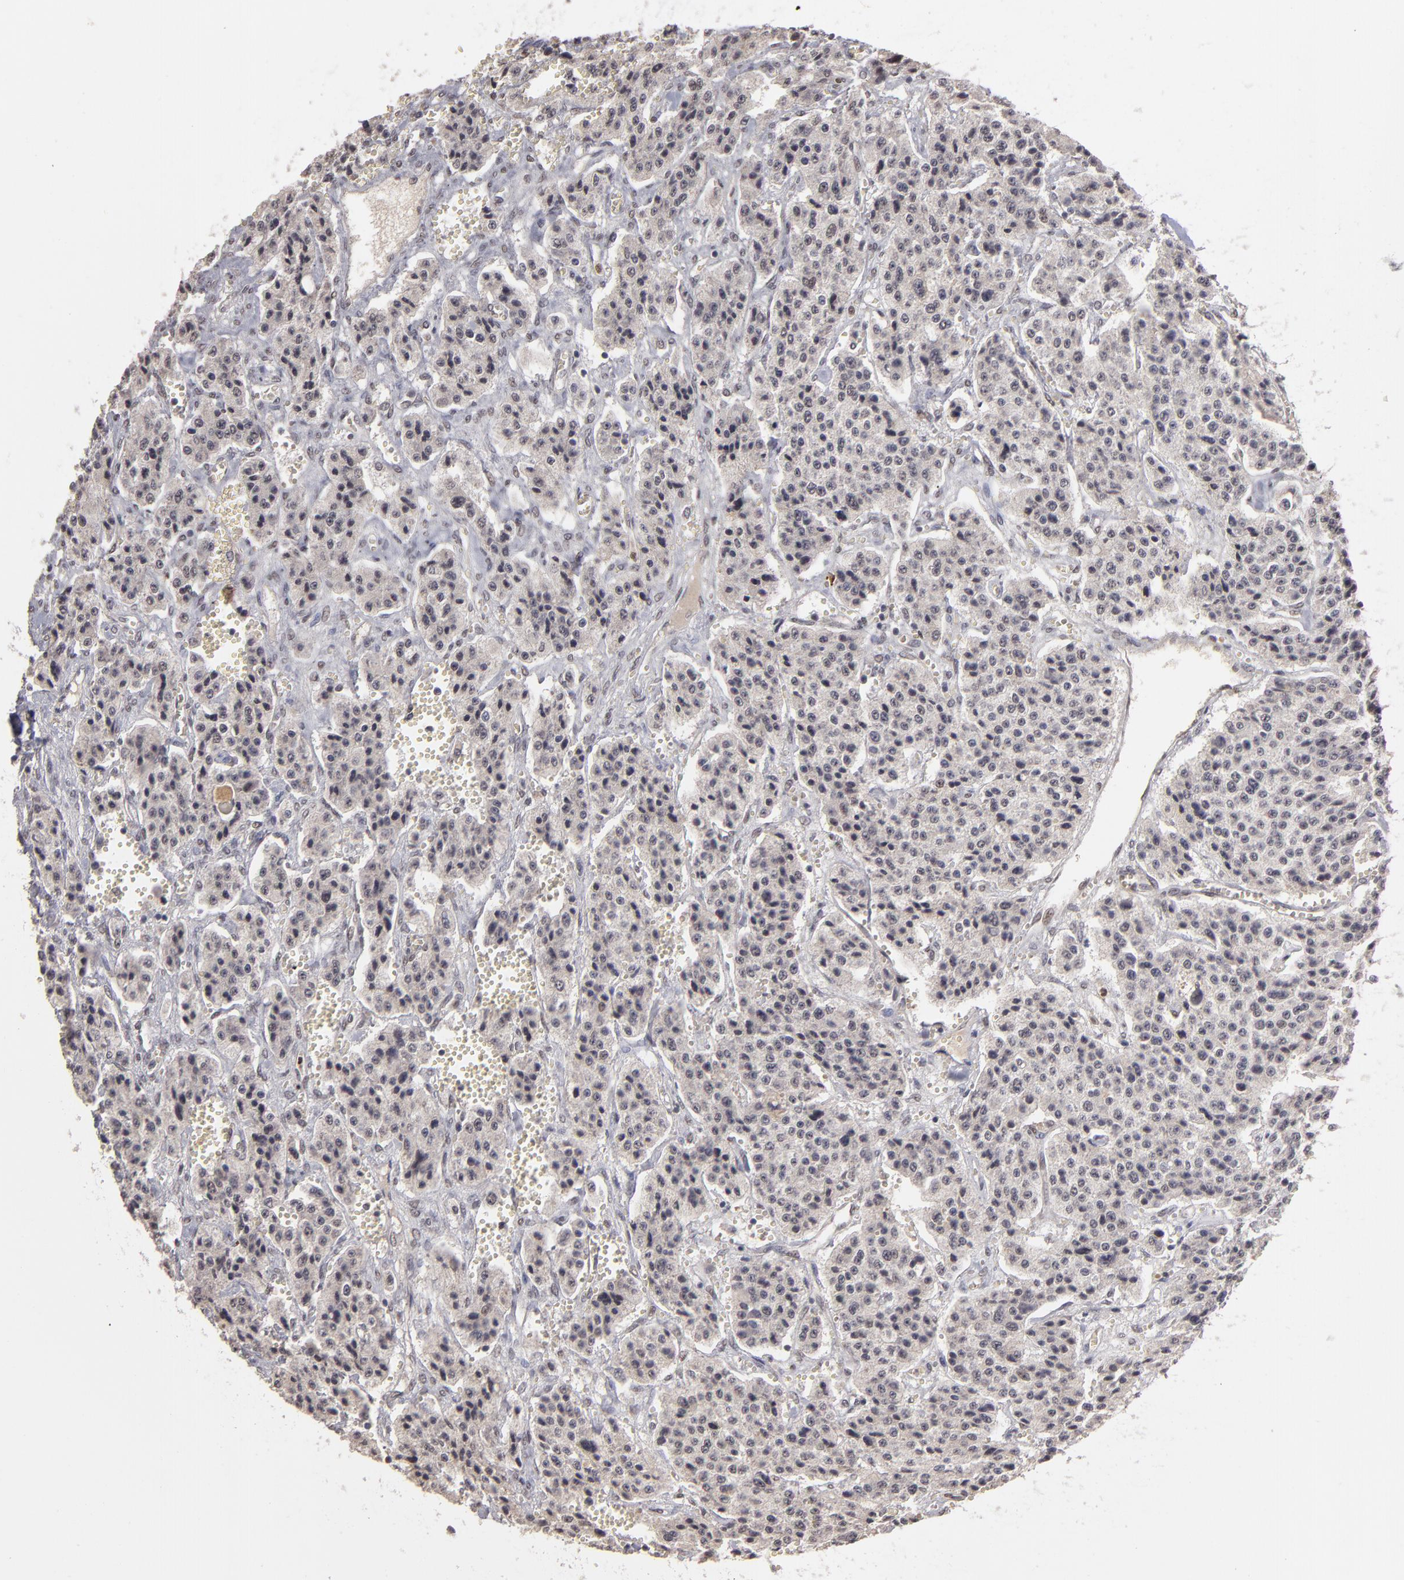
{"staining": {"intensity": "weak", "quantity": ">75%", "location": "cytoplasmic/membranous"}, "tissue": "carcinoid", "cell_type": "Tumor cells", "image_type": "cancer", "snomed": [{"axis": "morphology", "description": "Carcinoid, malignant, NOS"}, {"axis": "topography", "description": "Small intestine"}], "caption": "Immunohistochemical staining of human carcinoid displays weak cytoplasmic/membranous protein positivity in about >75% of tumor cells. The staining was performed using DAB (3,3'-diaminobenzidine), with brown indicating positive protein expression. Nuclei are stained blue with hematoxylin.", "gene": "NFE2", "patient": {"sex": "male", "age": 52}}